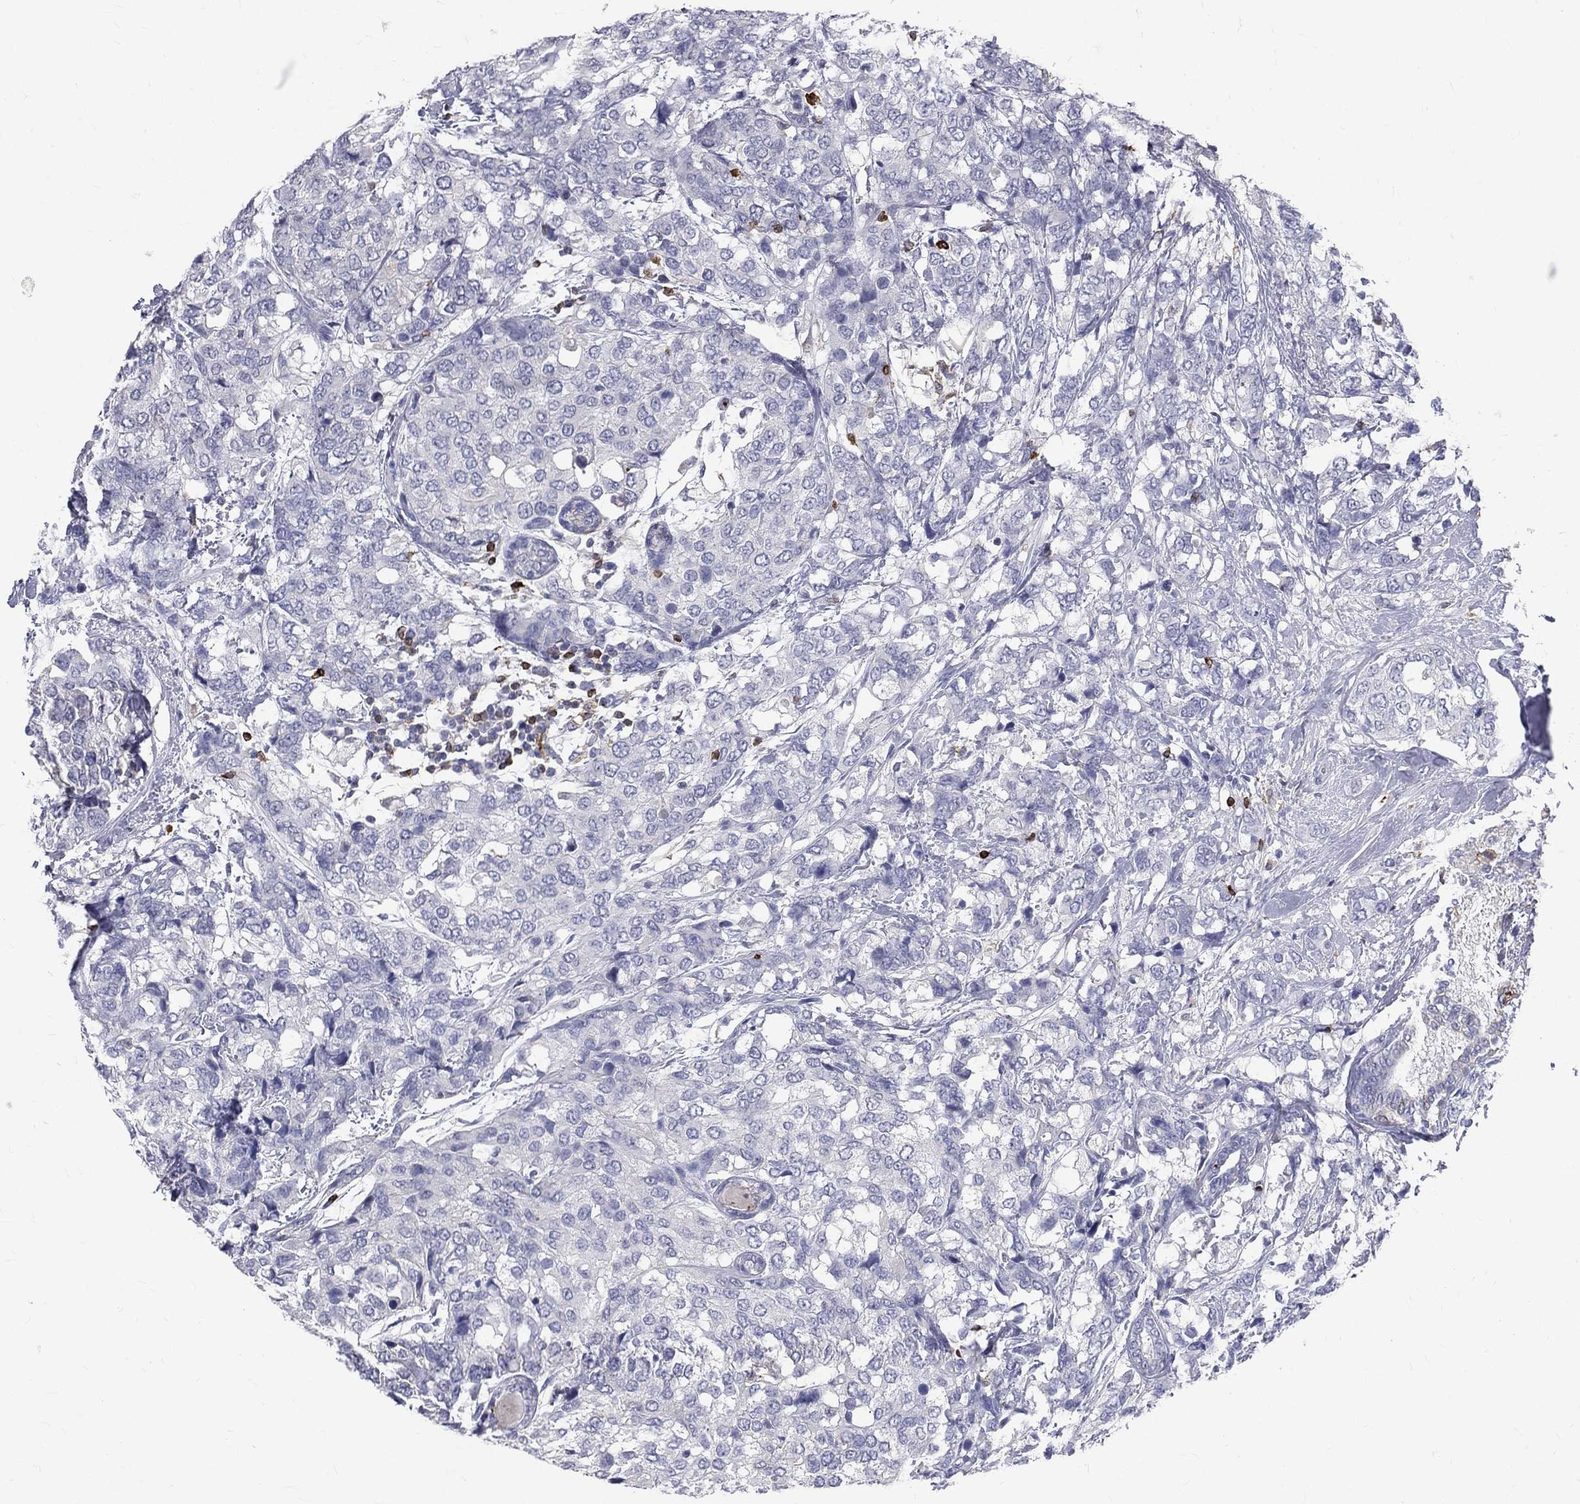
{"staining": {"intensity": "negative", "quantity": "none", "location": "none"}, "tissue": "breast cancer", "cell_type": "Tumor cells", "image_type": "cancer", "snomed": [{"axis": "morphology", "description": "Lobular carcinoma"}, {"axis": "topography", "description": "Breast"}], "caption": "An IHC micrograph of breast cancer (lobular carcinoma) is shown. There is no staining in tumor cells of breast cancer (lobular carcinoma).", "gene": "CTSW", "patient": {"sex": "female", "age": 59}}